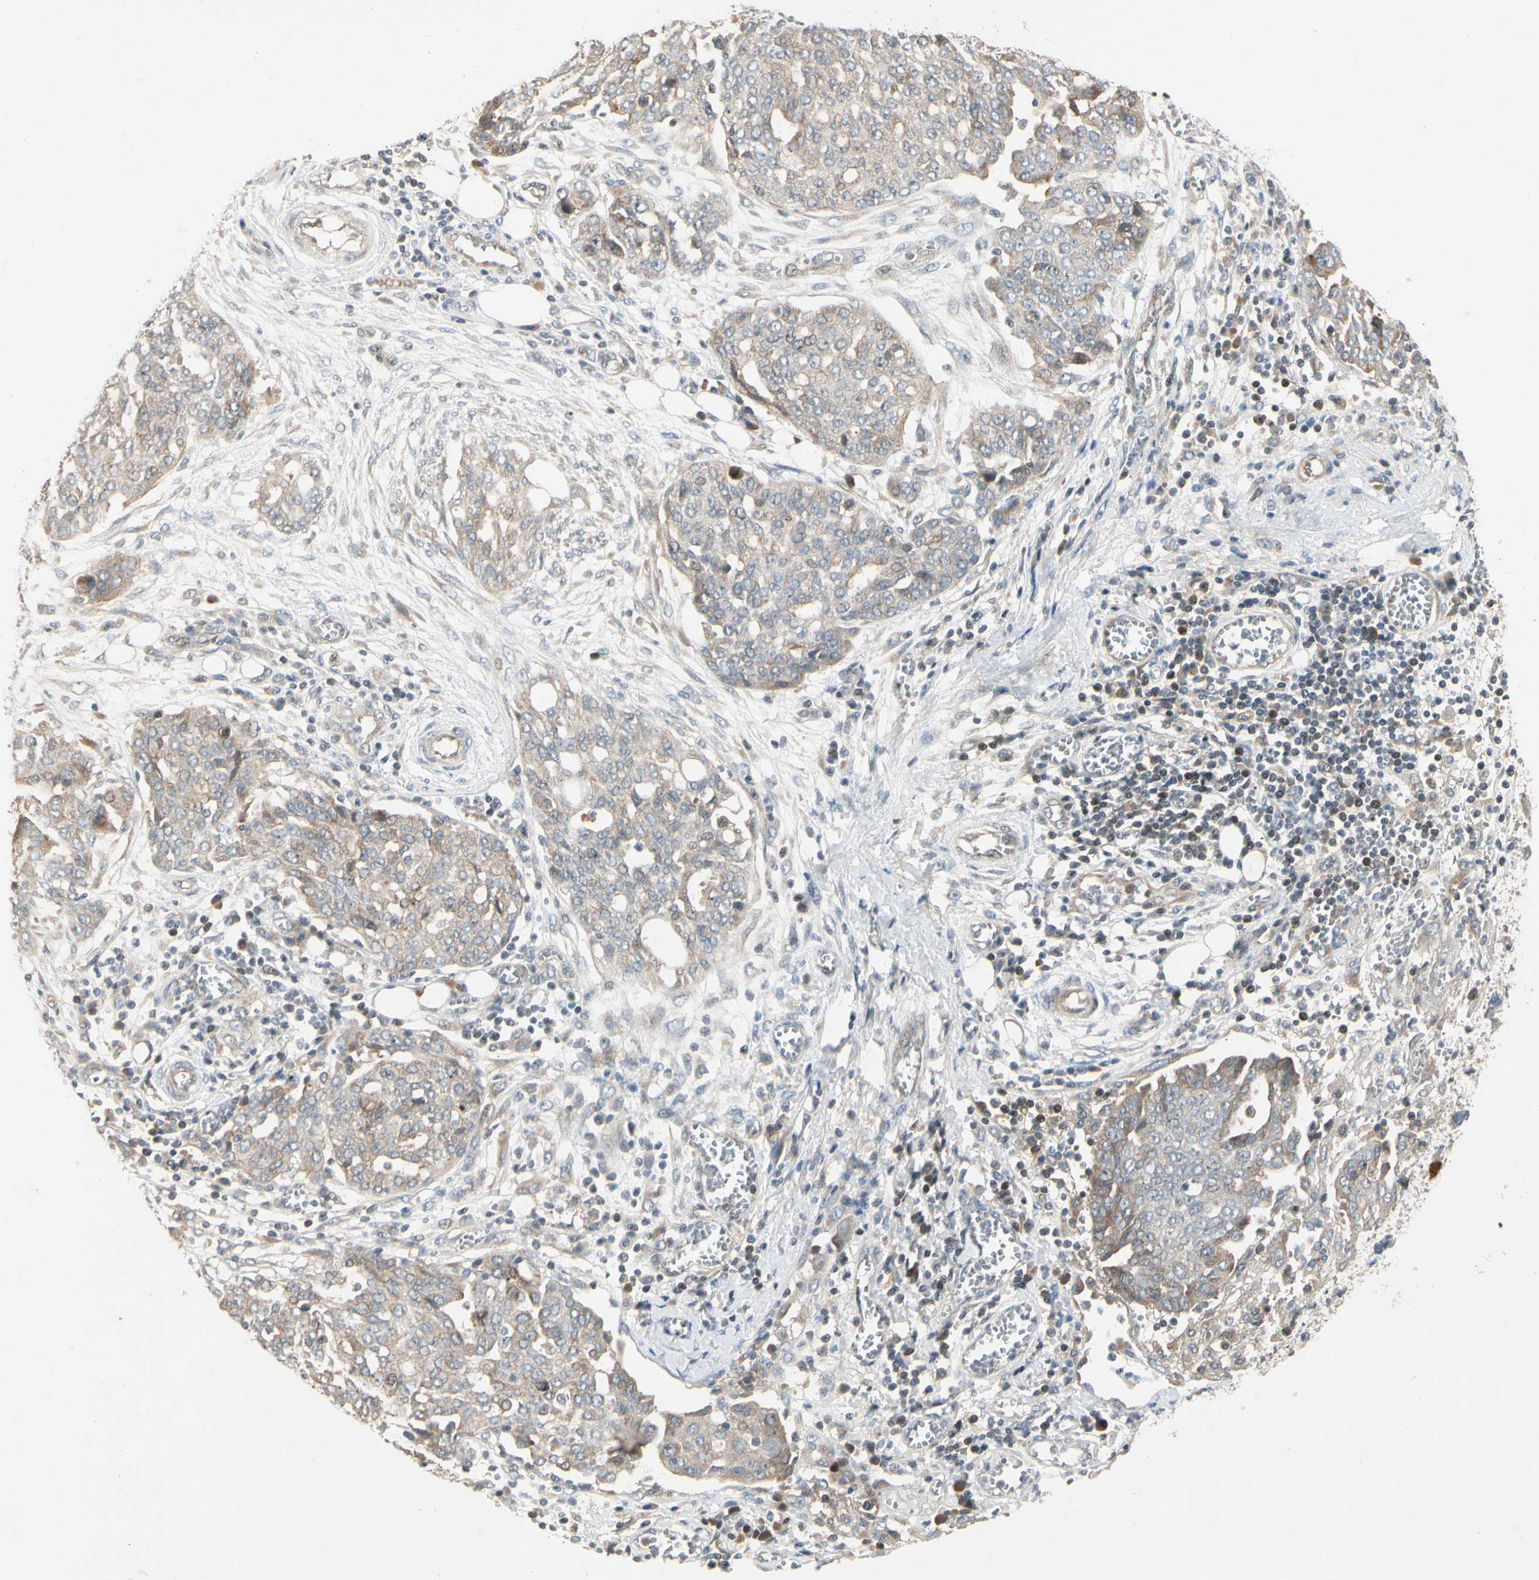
{"staining": {"intensity": "moderate", "quantity": ">75%", "location": "cytoplasmic/membranous"}, "tissue": "ovarian cancer", "cell_type": "Tumor cells", "image_type": "cancer", "snomed": [{"axis": "morphology", "description": "Cystadenocarcinoma, serous, NOS"}, {"axis": "topography", "description": "Soft tissue"}, {"axis": "topography", "description": "Ovary"}], "caption": "Immunohistochemical staining of ovarian serous cystadenocarcinoma demonstrates medium levels of moderate cytoplasmic/membranous protein staining in about >75% of tumor cells.", "gene": "ICAM5", "patient": {"sex": "female", "age": 57}}